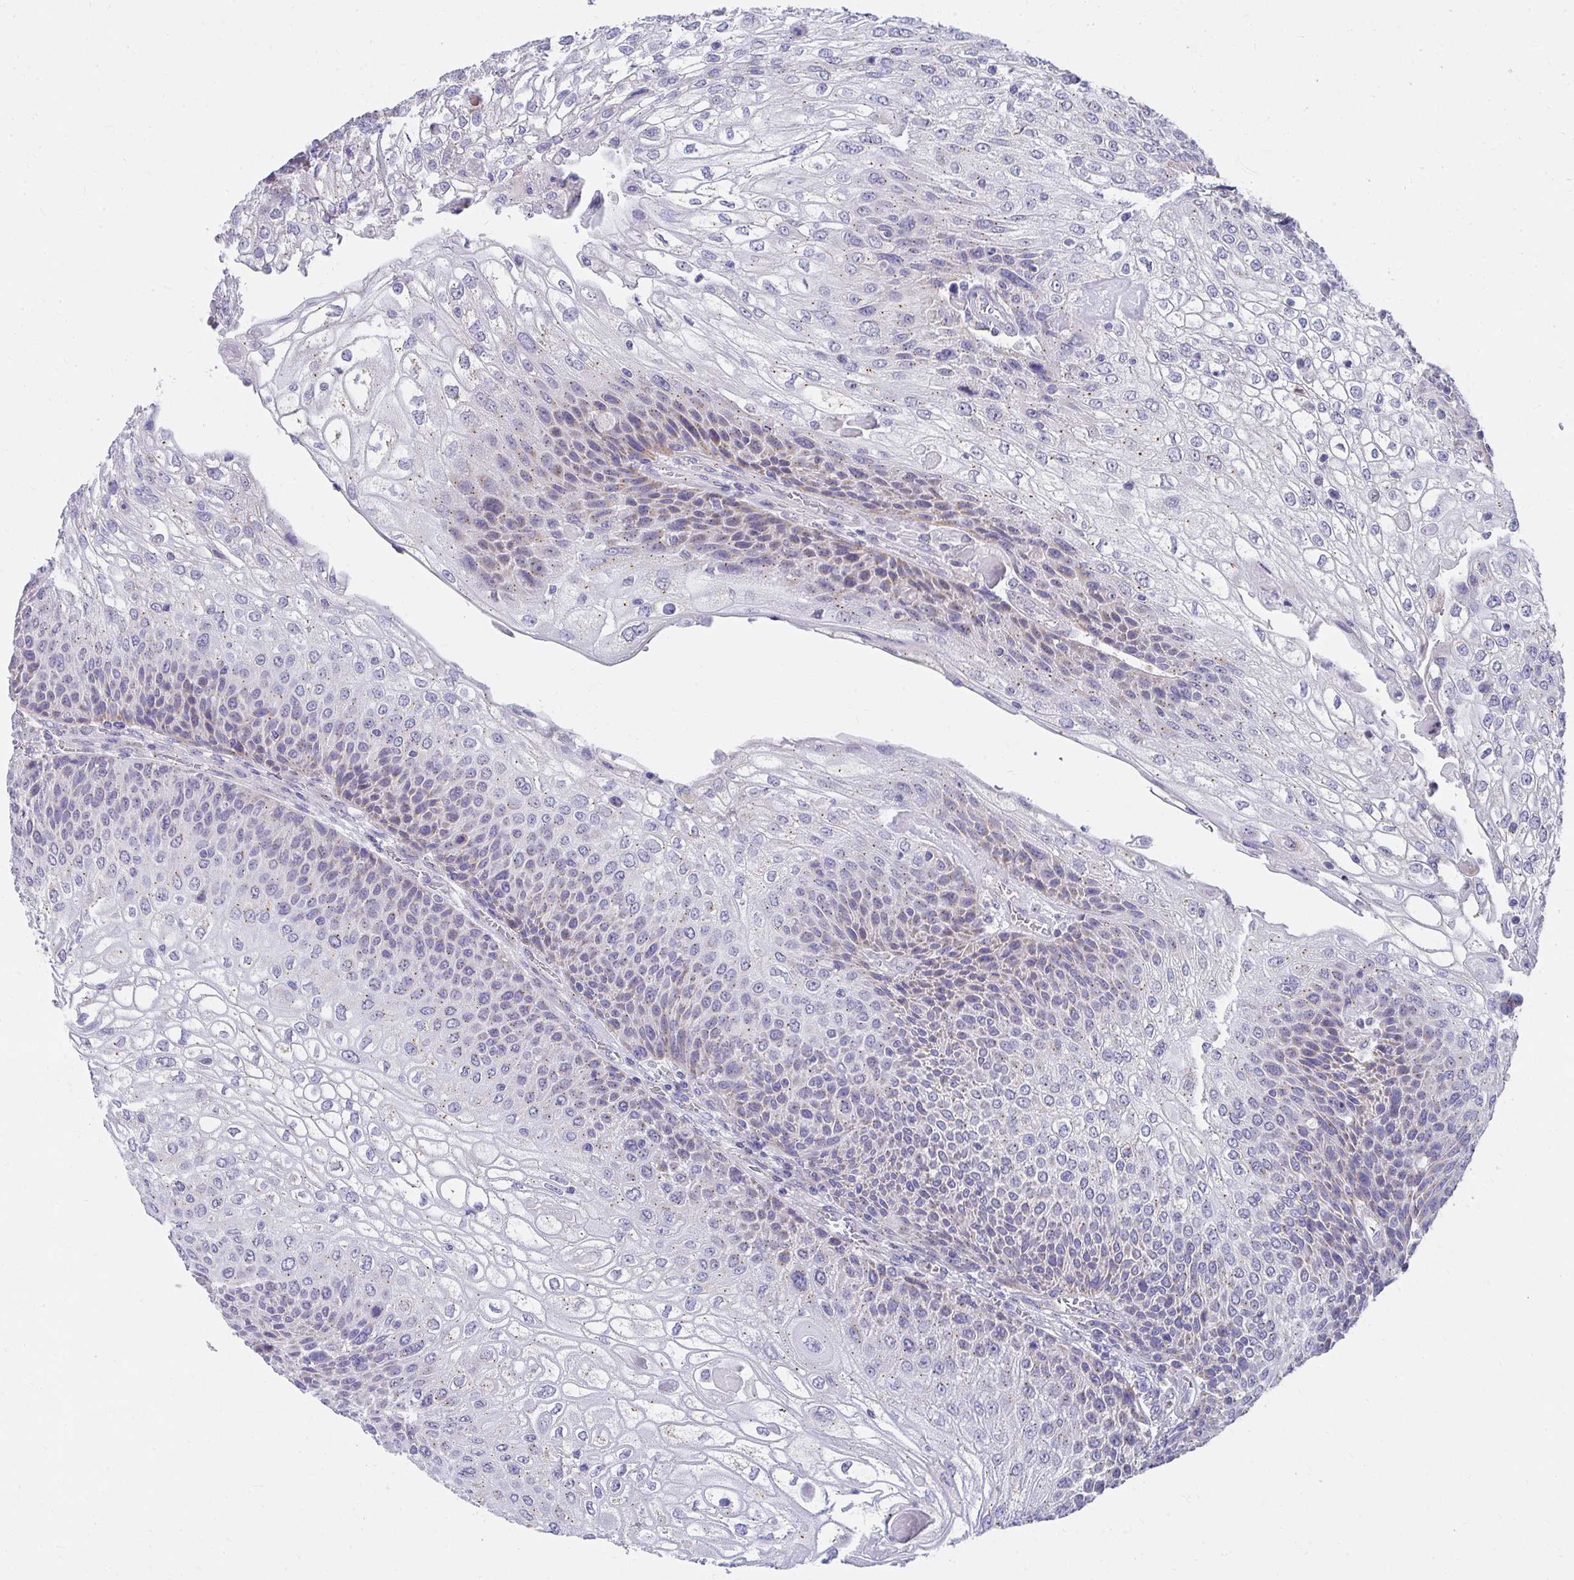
{"staining": {"intensity": "weak", "quantity": "25%-75%", "location": "cytoplasmic/membranous"}, "tissue": "urothelial cancer", "cell_type": "Tumor cells", "image_type": "cancer", "snomed": [{"axis": "morphology", "description": "Urothelial carcinoma, High grade"}, {"axis": "topography", "description": "Urinary bladder"}], "caption": "Human urothelial cancer stained with a protein marker demonstrates weak staining in tumor cells.", "gene": "TMPRSS2", "patient": {"sex": "female", "age": 70}}